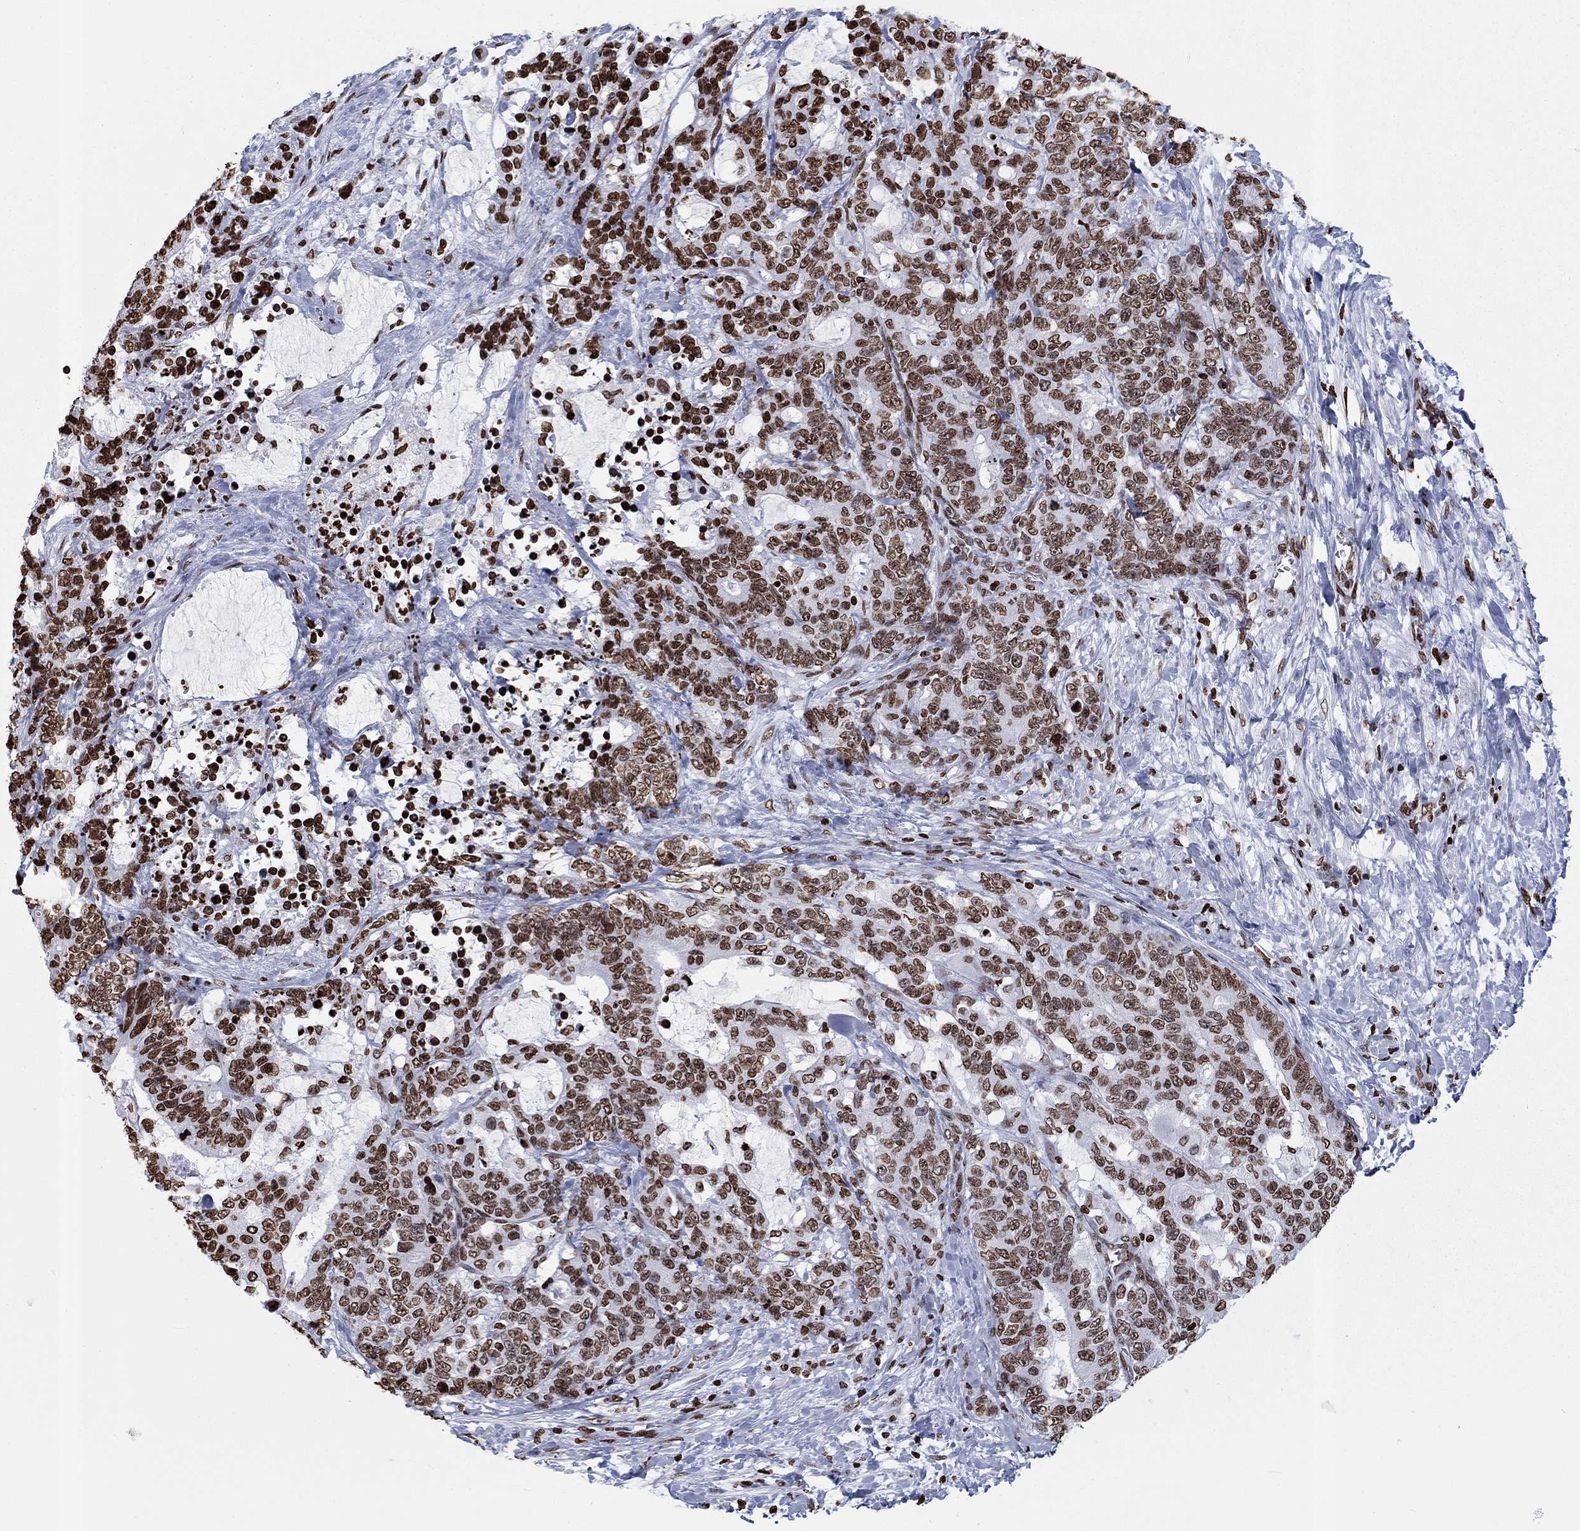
{"staining": {"intensity": "moderate", "quantity": ">75%", "location": "nuclear"}, "tissue": "stomach cancer", "cell_type": "Tumor cells", "image_type": "cancer", "snomed": [{"axis": "morphology", "description": "Normal tissue, NOS"}, {"axis": "morphology", "description": "Adenocarcinoma, NOS"}, {"axis": "topography", "description": "Stomach"}], "caption": "This is an image of IHC staining of stomach cancer (adenocarcinoma), which shows moderate expression in the nuclear of tumor cells.", "gene": "H1-5", "patient": {"sex": "female", "age": 64}}